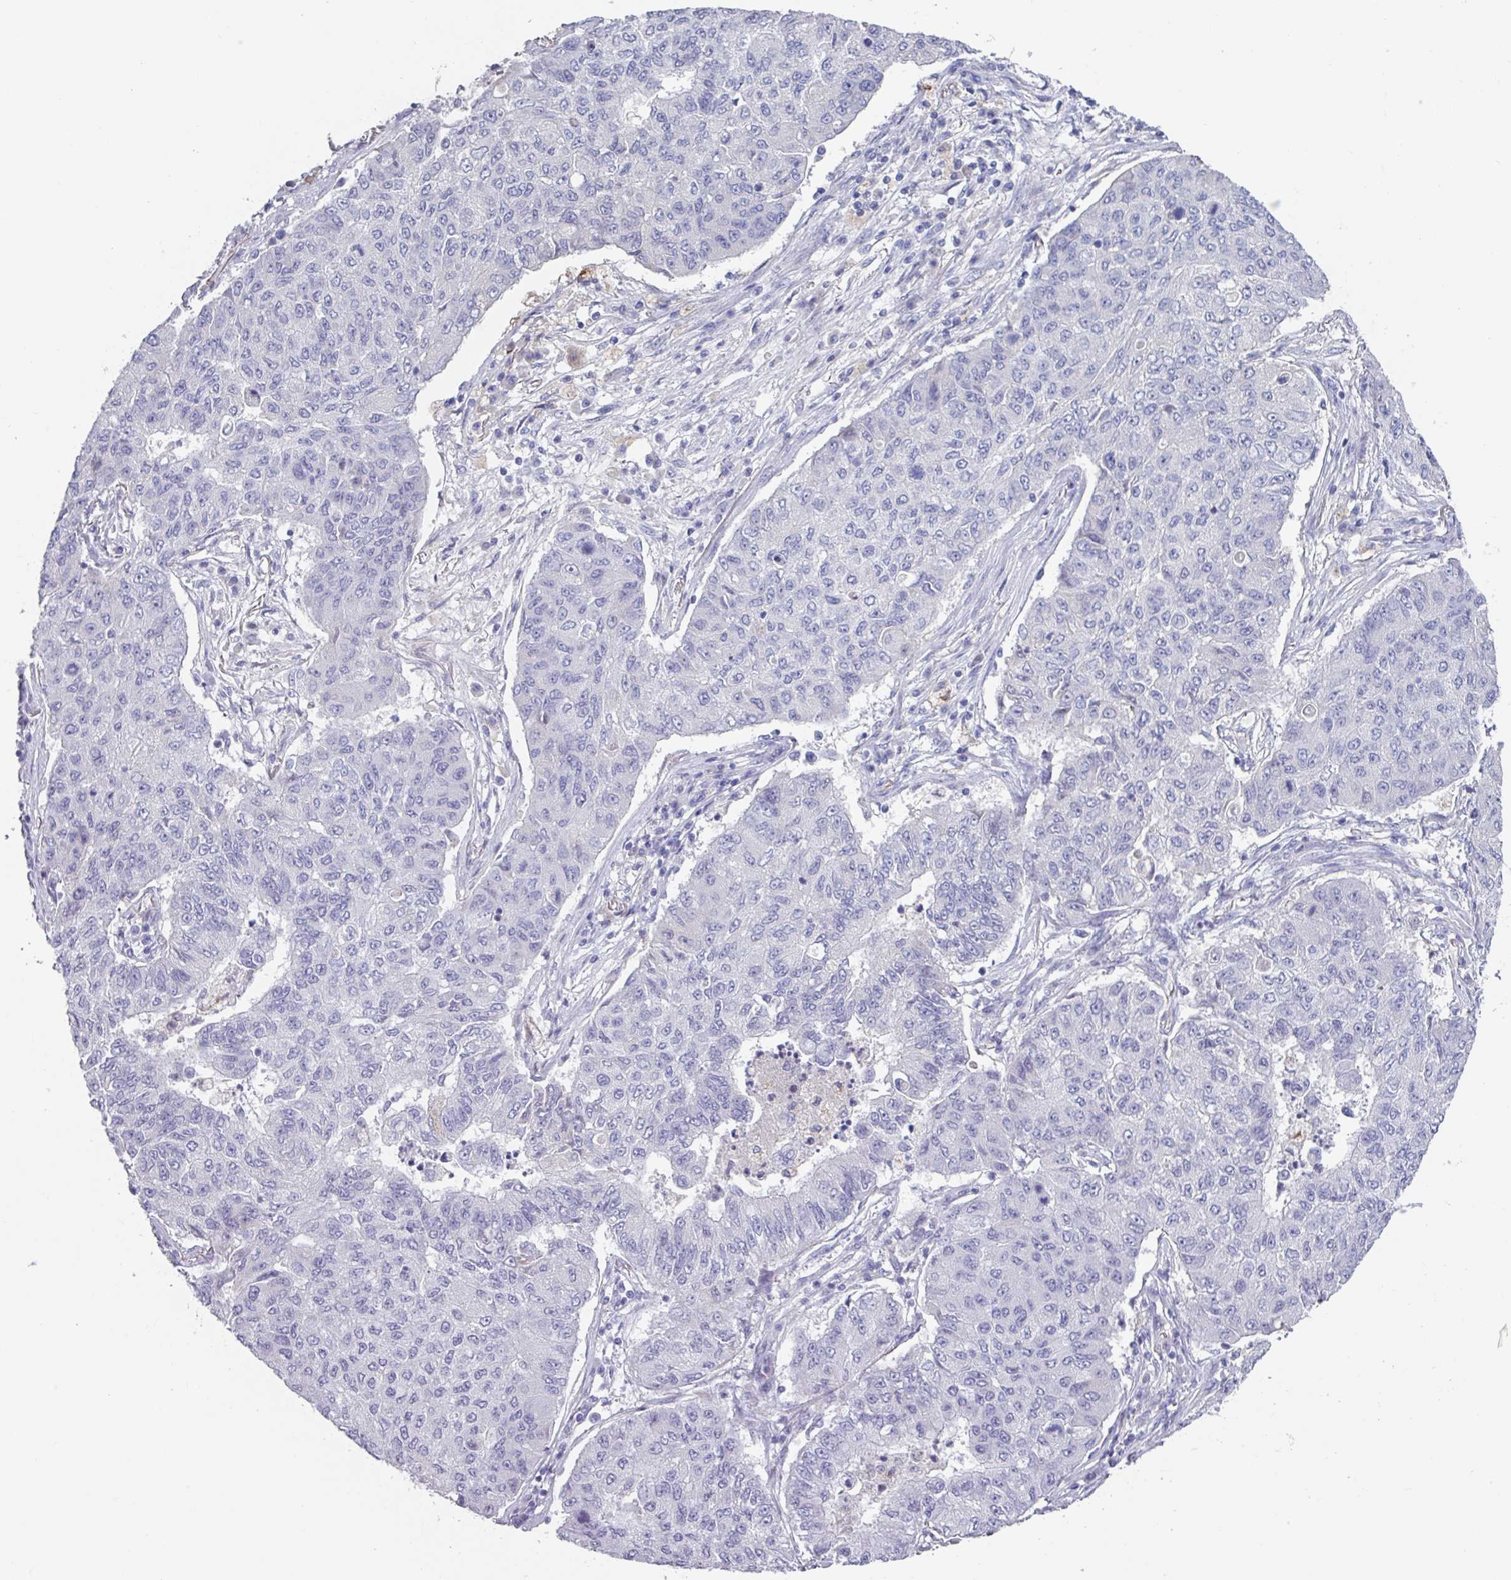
{"staining": {"intensity": "negative", "quantity": "none", "location": "none"}, "tissue": "lung cancer", "cell_type": "Tumor cells", "image_type": "cancer", "snomed": [{"axis": "morphology", "description": "Squamous cell carcinoma, NOS"}, {"axis": "topography", "description": "Lung"}], "caption": "The micrograph shows no staining of tumor cells in lung cancer.", "gene": "OR2T10", "patient": {"sex": "male", "age": 74}}